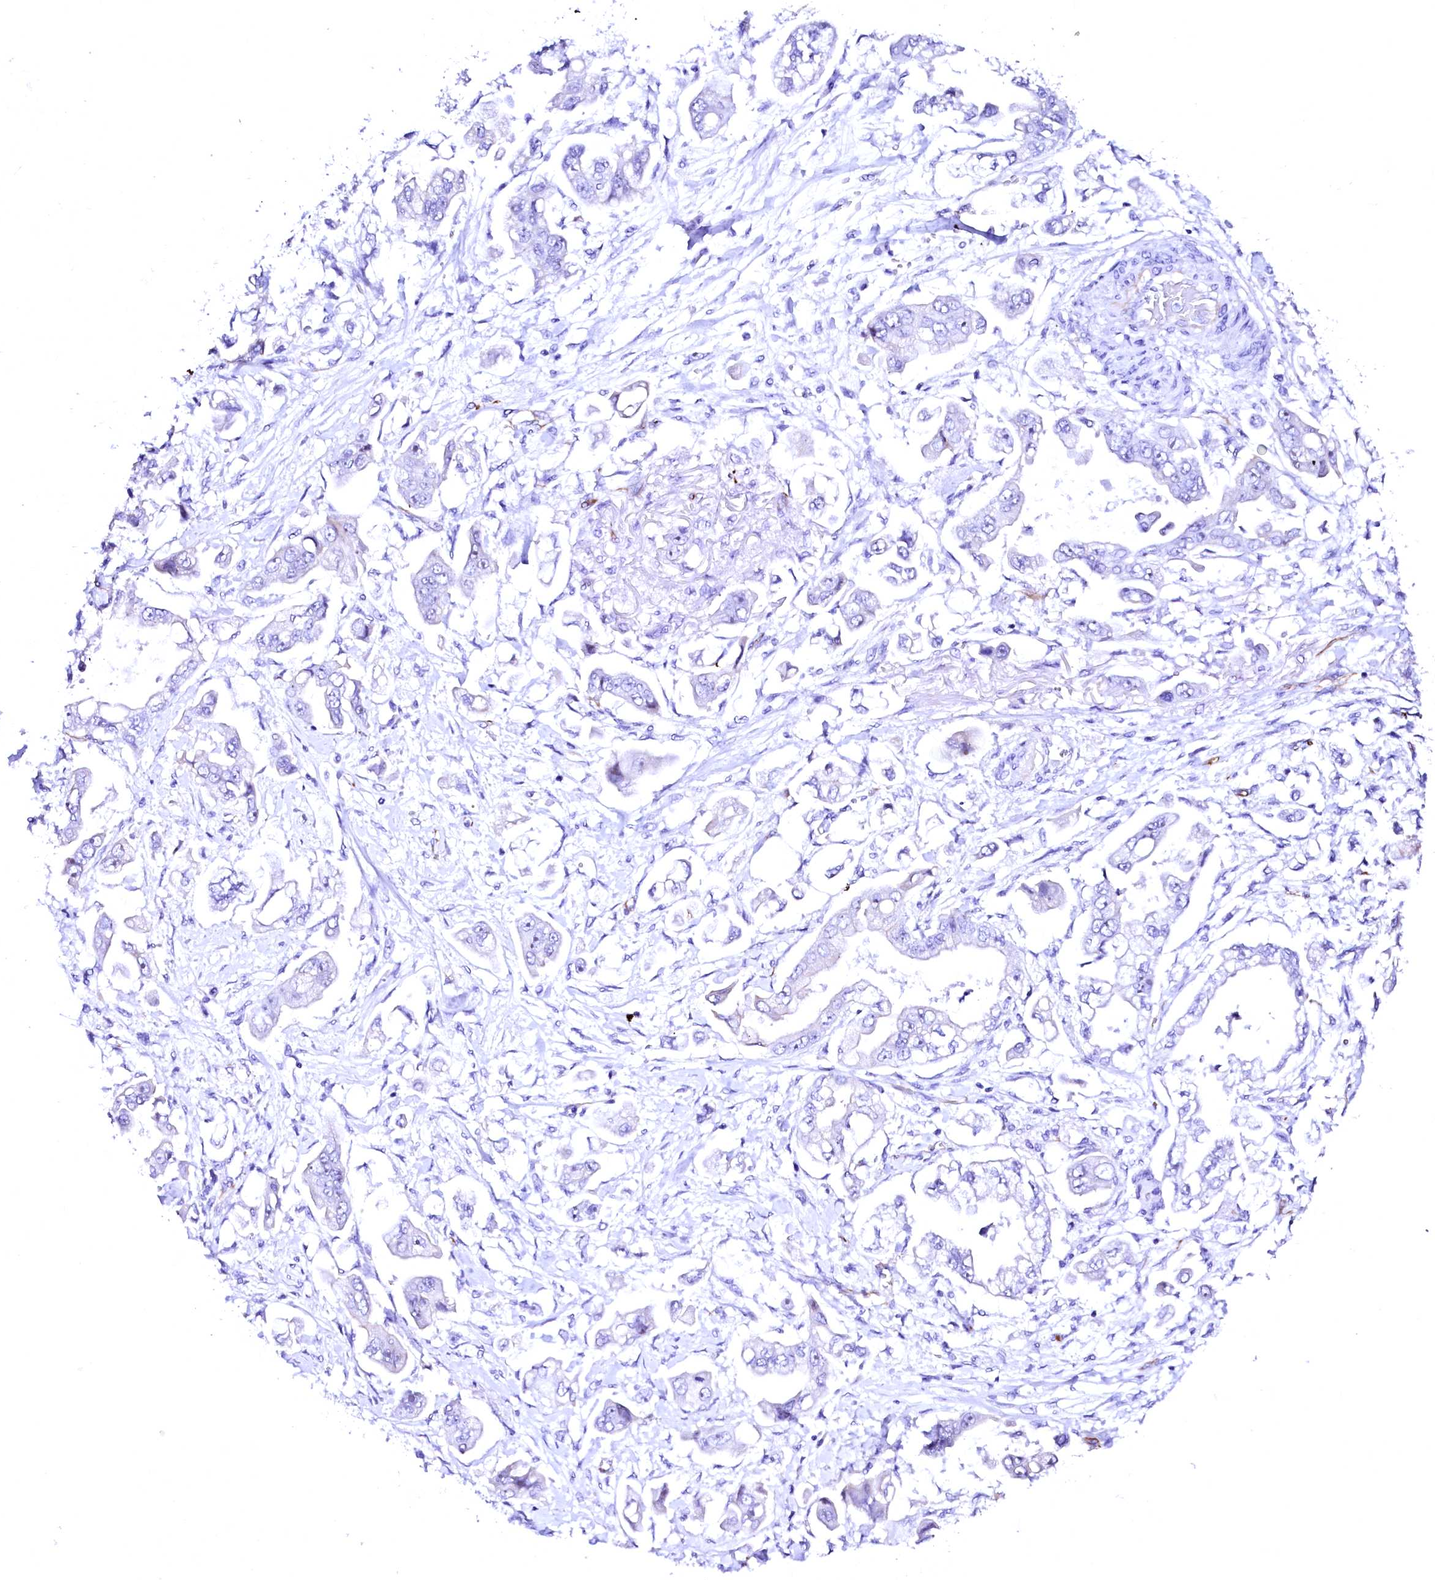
{"staining": {"intensity": "negative", "quantity": "none", "location": "none"}, "tissue": "stomach cancer", "cell_type": "Tumor cells", "image_type": "cancer", "snomed": [{"axis": "morphology", "description": "Adenocarcinoma, NOS"}, {"axis": "topography", "description": "Stomach"}], "caption": "An IHC image of stomach adenocarcinoma is shown. There is no staining in tumor cells of stomach adenocarcinoma. The staining was performed using DAB to visualize the protein expression in brown, while the nuclei were stained in blue with hematoxylin (Magnification: 20x).", "gene": "SFR1", "patient": {"sex": "male", "age": 62}}